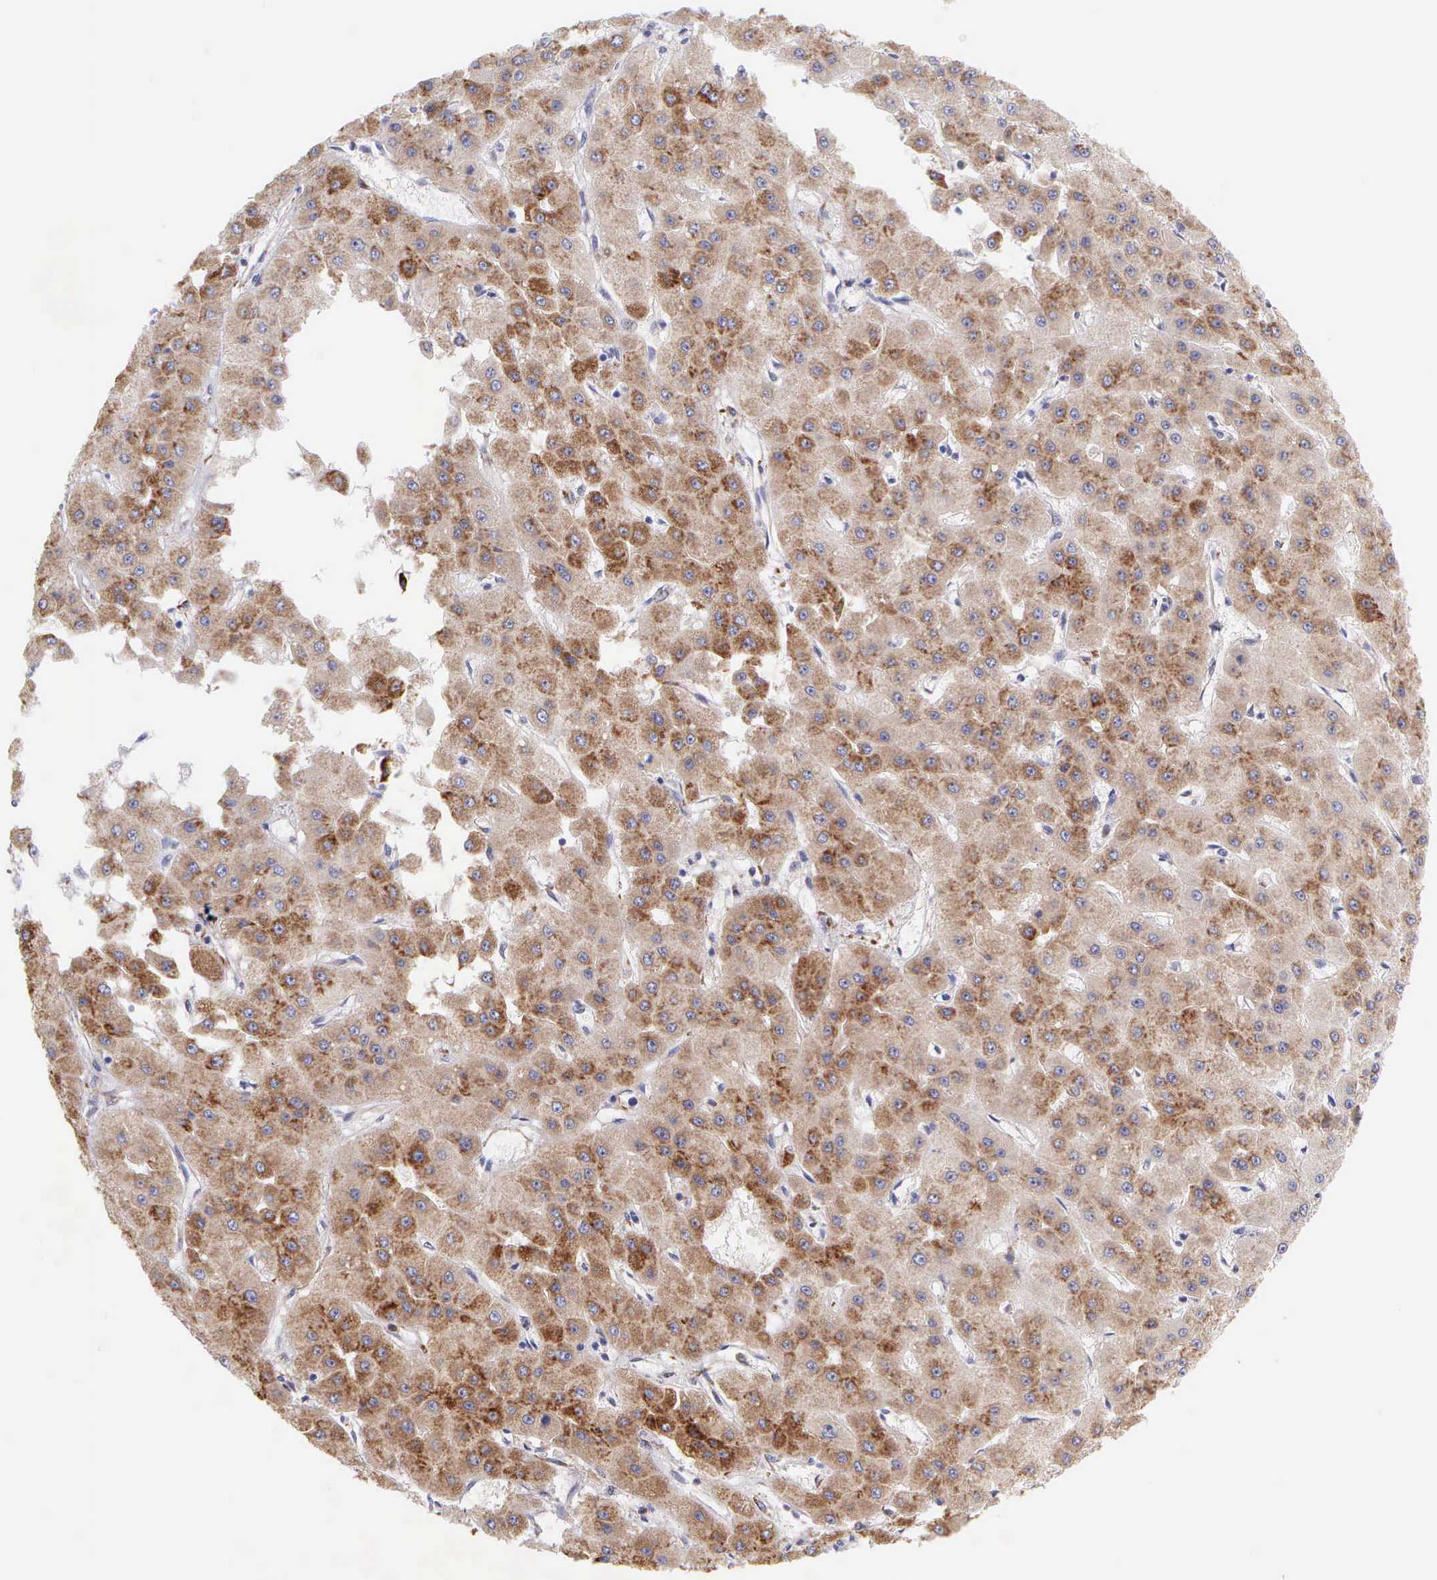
{"staining": {"intensity": "moderate", "quantity": ">75%", "location": "cytoplasmic/membranous"}, "tissue": "liver cancer", "cell_type": "Tumor cells", "image_type": "cancer", "snomed": [{"axis": "morphology", "description": "Carcinoma, Hepatocellular, NOS"}, {"axis": "topography", "description": "Liver"}], "caption": "High-power microscopy captured an immunohistochemistry image of liver cancer (hepatocellular carcinoma), revealing moderate cytoplasmic/membranous positivity in approximately >75% of tumor cells.", "gene": "CKAP4", "patient": {"sex": "female", "age": 52}}